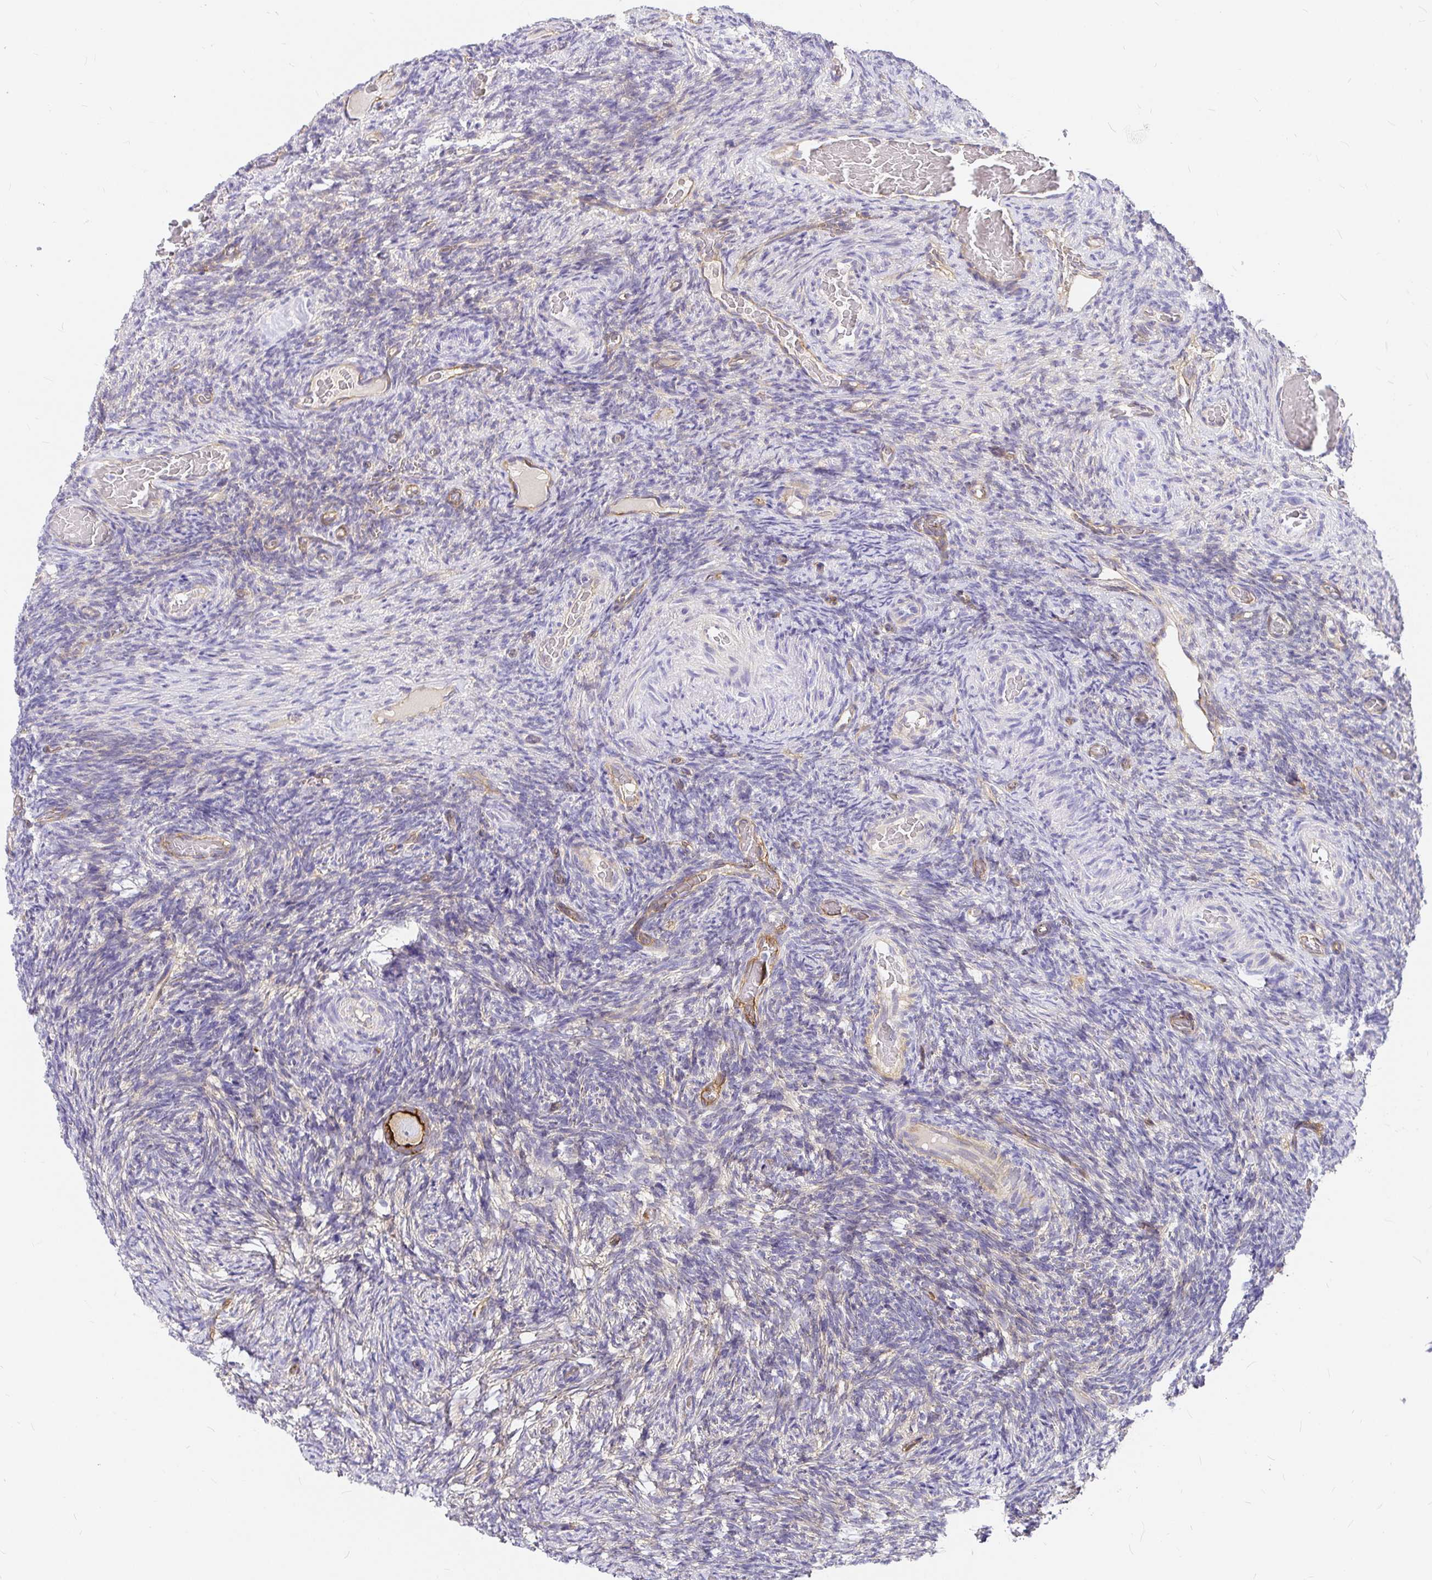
{"staining": {"intensity": "strong", "quantity": ">75%", "location": "cytoplasmic/membranous"}, "tissue": "ovary", "cell_type": "Follicle cells", "image_type": "normal", "snomed": [{"axis": "morphology", "description": "Normal tissue, NOS"}, {"axis": "topography", "description": "Ovary"}], "caption": "An image showing strong cytoplasmic/membranous positivity in about >75% of follicle cells in benign ovary, as visualized by brown immunohistochemical staining.", "gene": "MYO1B", "patient": {"sex": "female", "age": 34}}